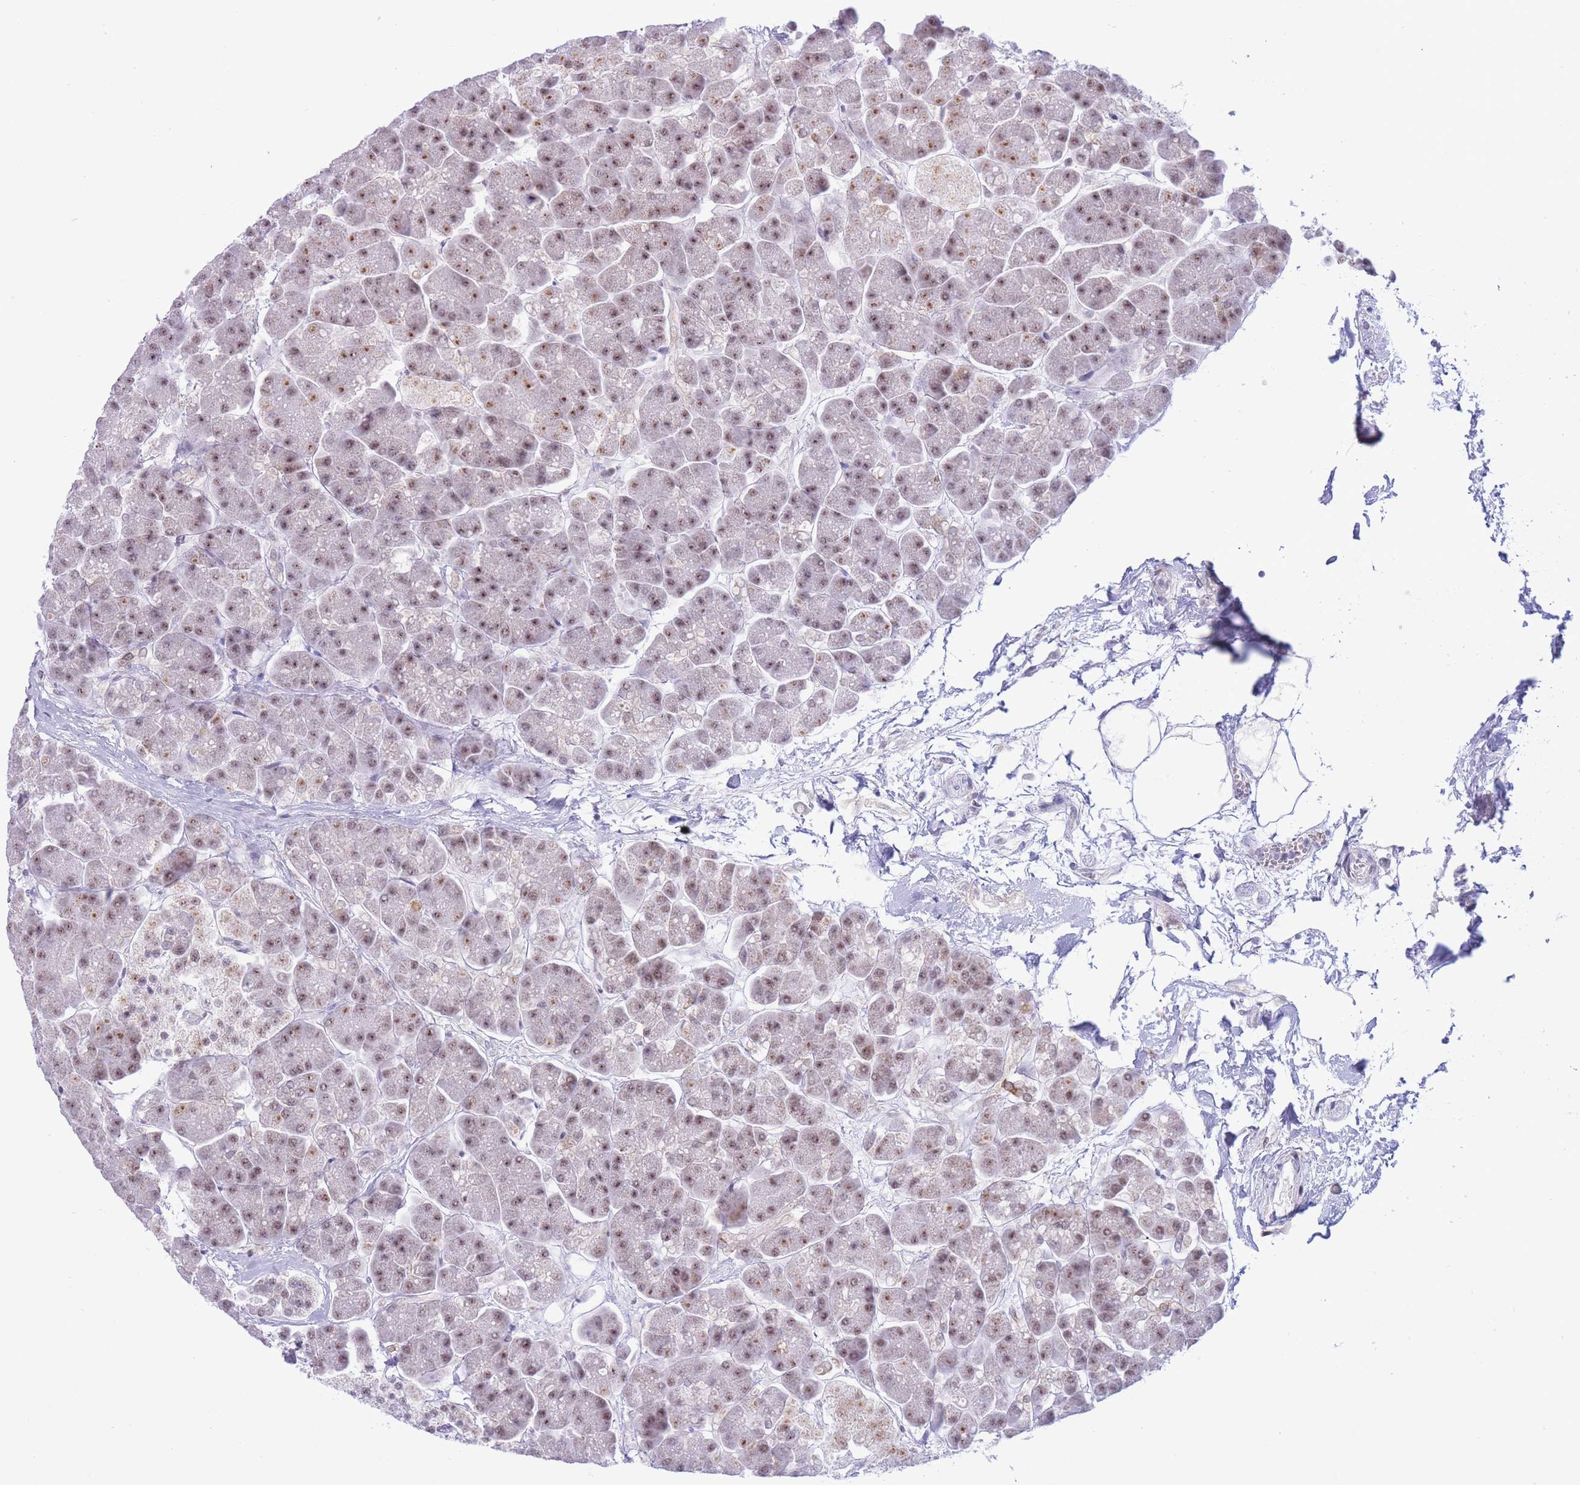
{"staining": {"intensity": "moderate", "quantity": ">75%", "location": "nuclear"}, "tissue": "pancreas", "cell_type": "Exocrine glandular cells", "image_type": "normal", "snomed": [{"axis": "morphology", "description": "Normal tissue, NOS"}, {"axis": "topography", "description": "Pancreas"}, {"axis": "topography", "description": "Peripheral nerve tissue"}], "caption": "About >75% of exocrine glandular cells in normal pancreas demonstrate moderate nuclear protein expression as visualized by brown immunohistochemical staining.", "gene": "CYP2B6", "patient": {"sex": "male", "age": 54}}